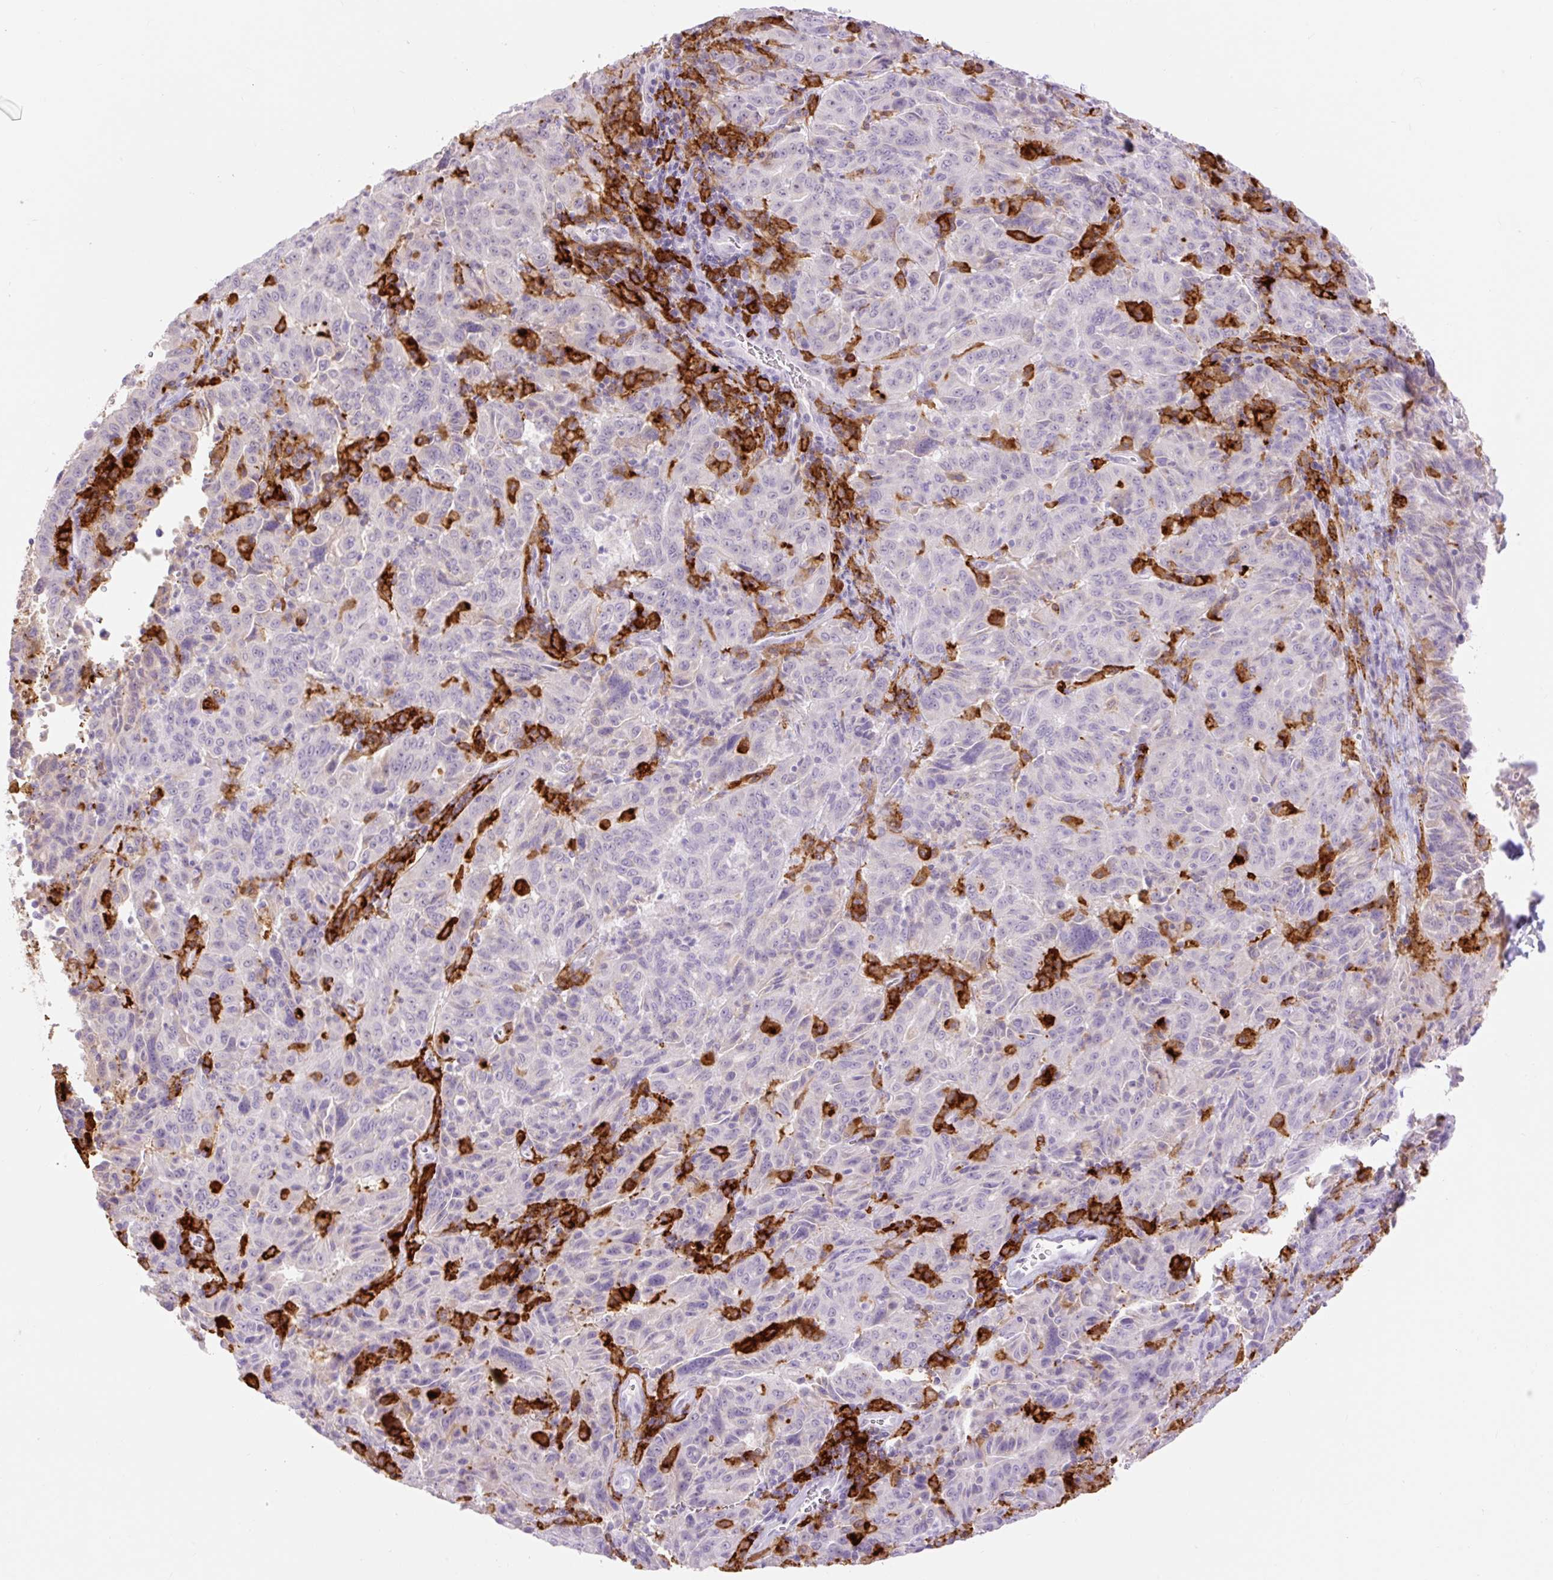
{"staining": {"intensity": "negative", "quantity": "none", "location": "none"}, "tissue": "pancreatic cancer", "cell_type": "Tumor cells", "image_type": "cancer", "snomed": [{"axis": "morphology", "description": "Adenocarcinoma, NOS"}, {"axis": "topography", "description": "Pancreas"}], "caption": "High magnification brightfield microscopy of pancreatic adenocarcinoma stained with DAB (brown) and counterstained with hematoxylin (blue): tumor cells show no significant expression.", "gene": "SIGLEC1", "patient": {"sex": "male", "age": 63}}